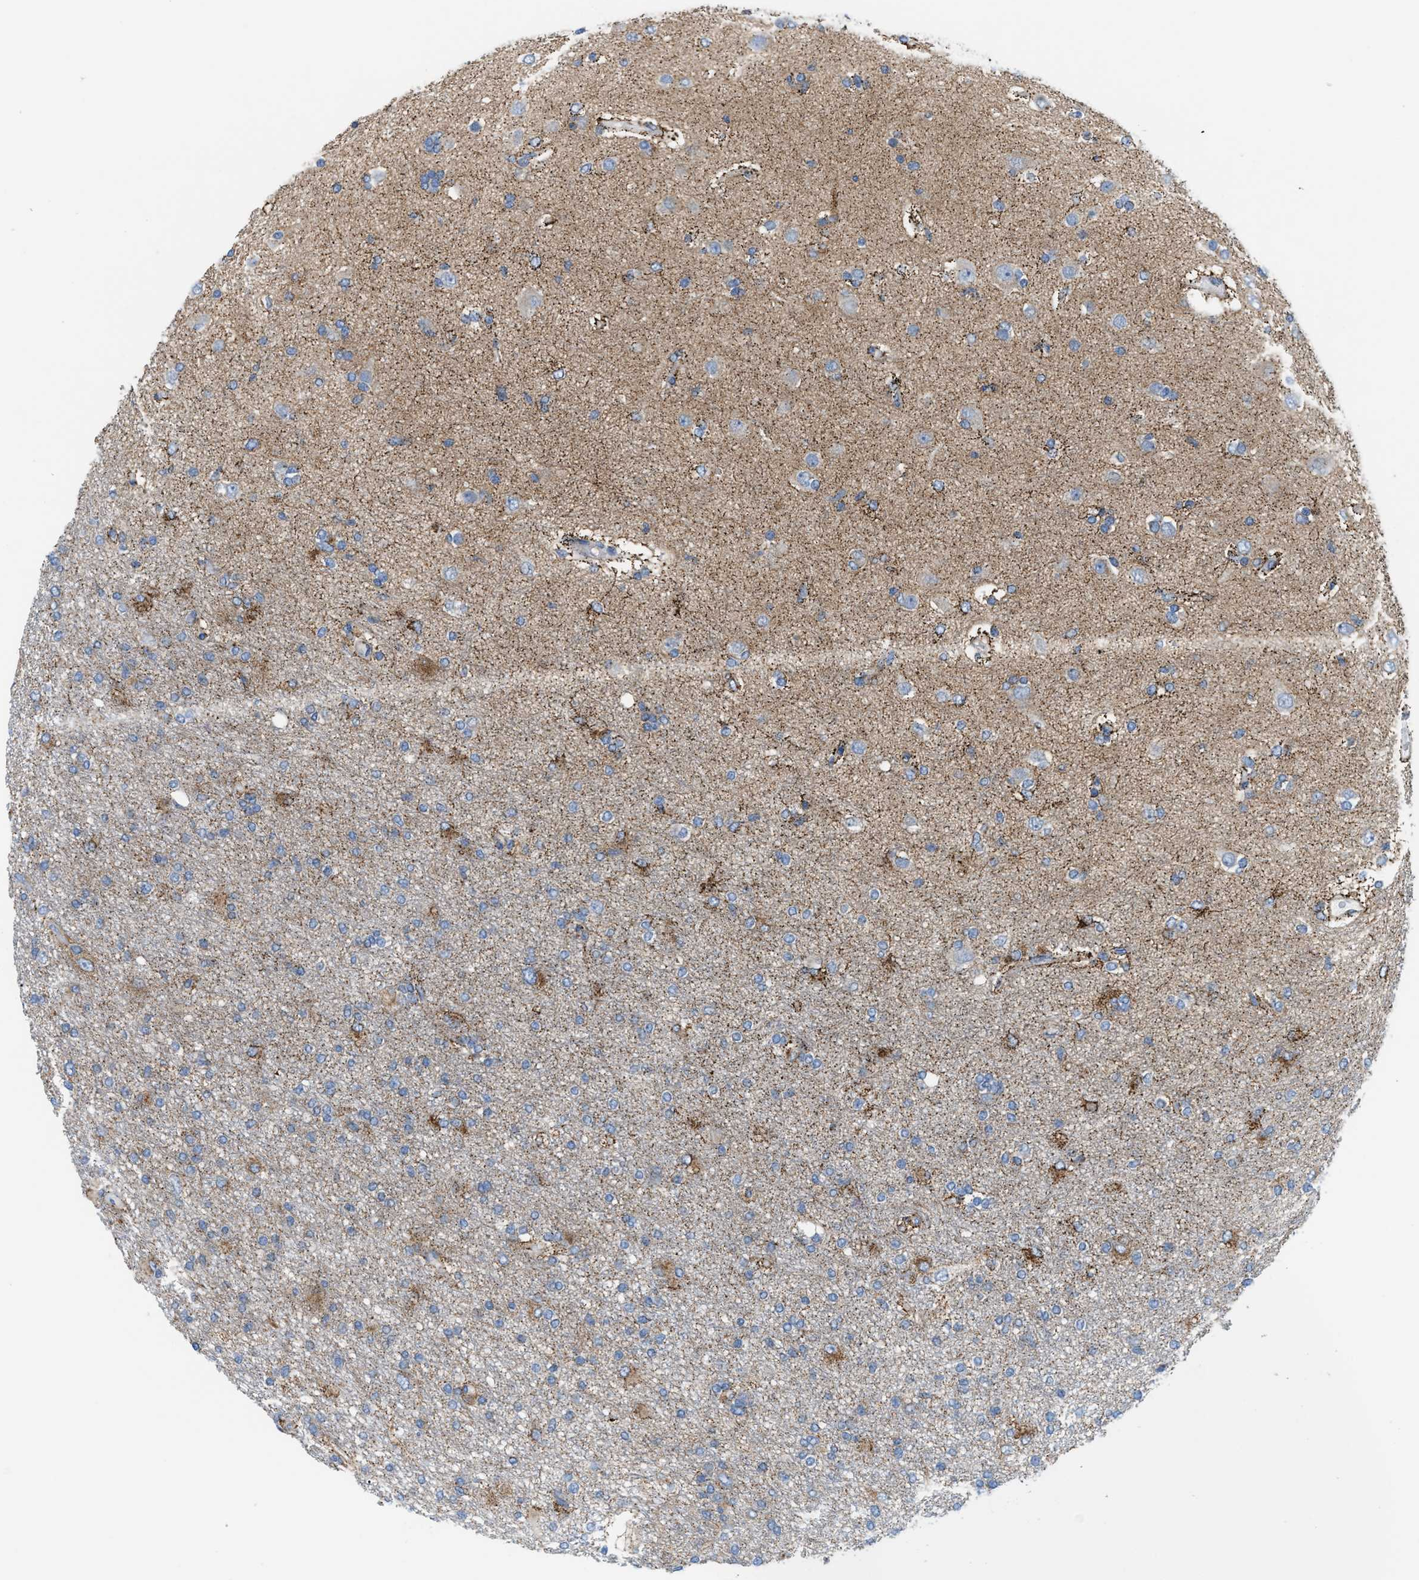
{"staining": {"intensity": "moderate", "quantity": "<25%", "location": "cytoplasmic/membranous"}, "tissue": "glioma", "cell_type": "Tumor cells", "image_type": "cancer", "snomed": [{"axis": "morphology", "description": "Glioma, malignant, High grade"}, {"axis": "topography", "description": "Brain"}], "caption": "DAB immunohistochemical staining of human glioma exhibits moderate cytoplasmic/membranous protein staining in about <25% of tumor cells. (IHC, brightfield microscopy, high magnification).", "gene": "JADE1", "patient": {"sex": "female", "age": 59}}